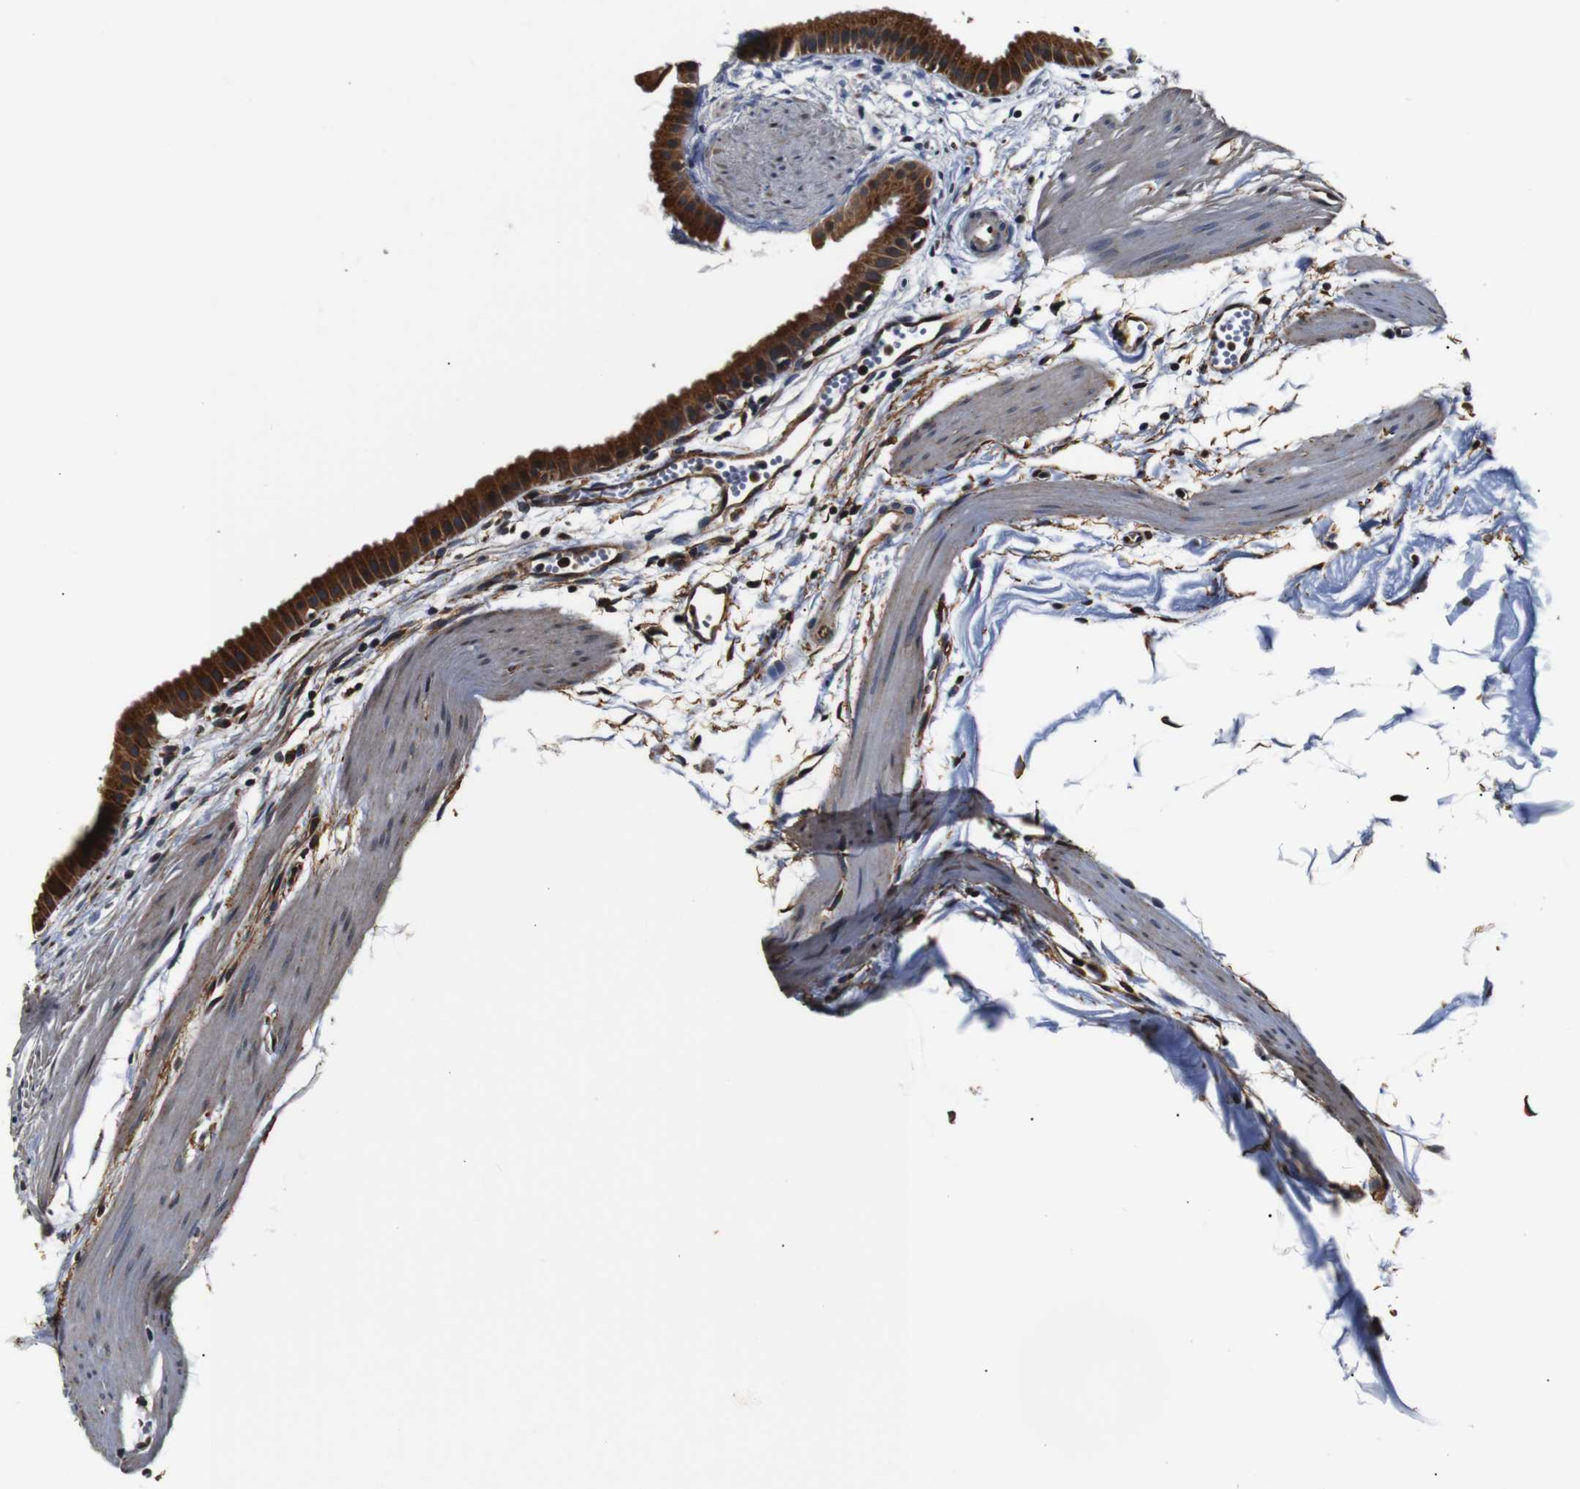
{"staining": {"intensity": "strong", "quantity": ">75%", "location": "cytoplasmic/membranous"}, "tissue": "gallbladder", "cell_type": "Glandular cells", "image_type": "normal", "snomed": [{"axis": "morphology", "description": "Normal tissue, NOS"}, {"axis": "topography", "description": "Gallbladder"}], "caption": "Protein expression by immunohistochemistry displays strong cytoplasmic/membranous expression in about >75% of glandular cells in unremarkable gallbladder.", "gene": "HHIP", "patient": {"sex": "female", "age": 64}}